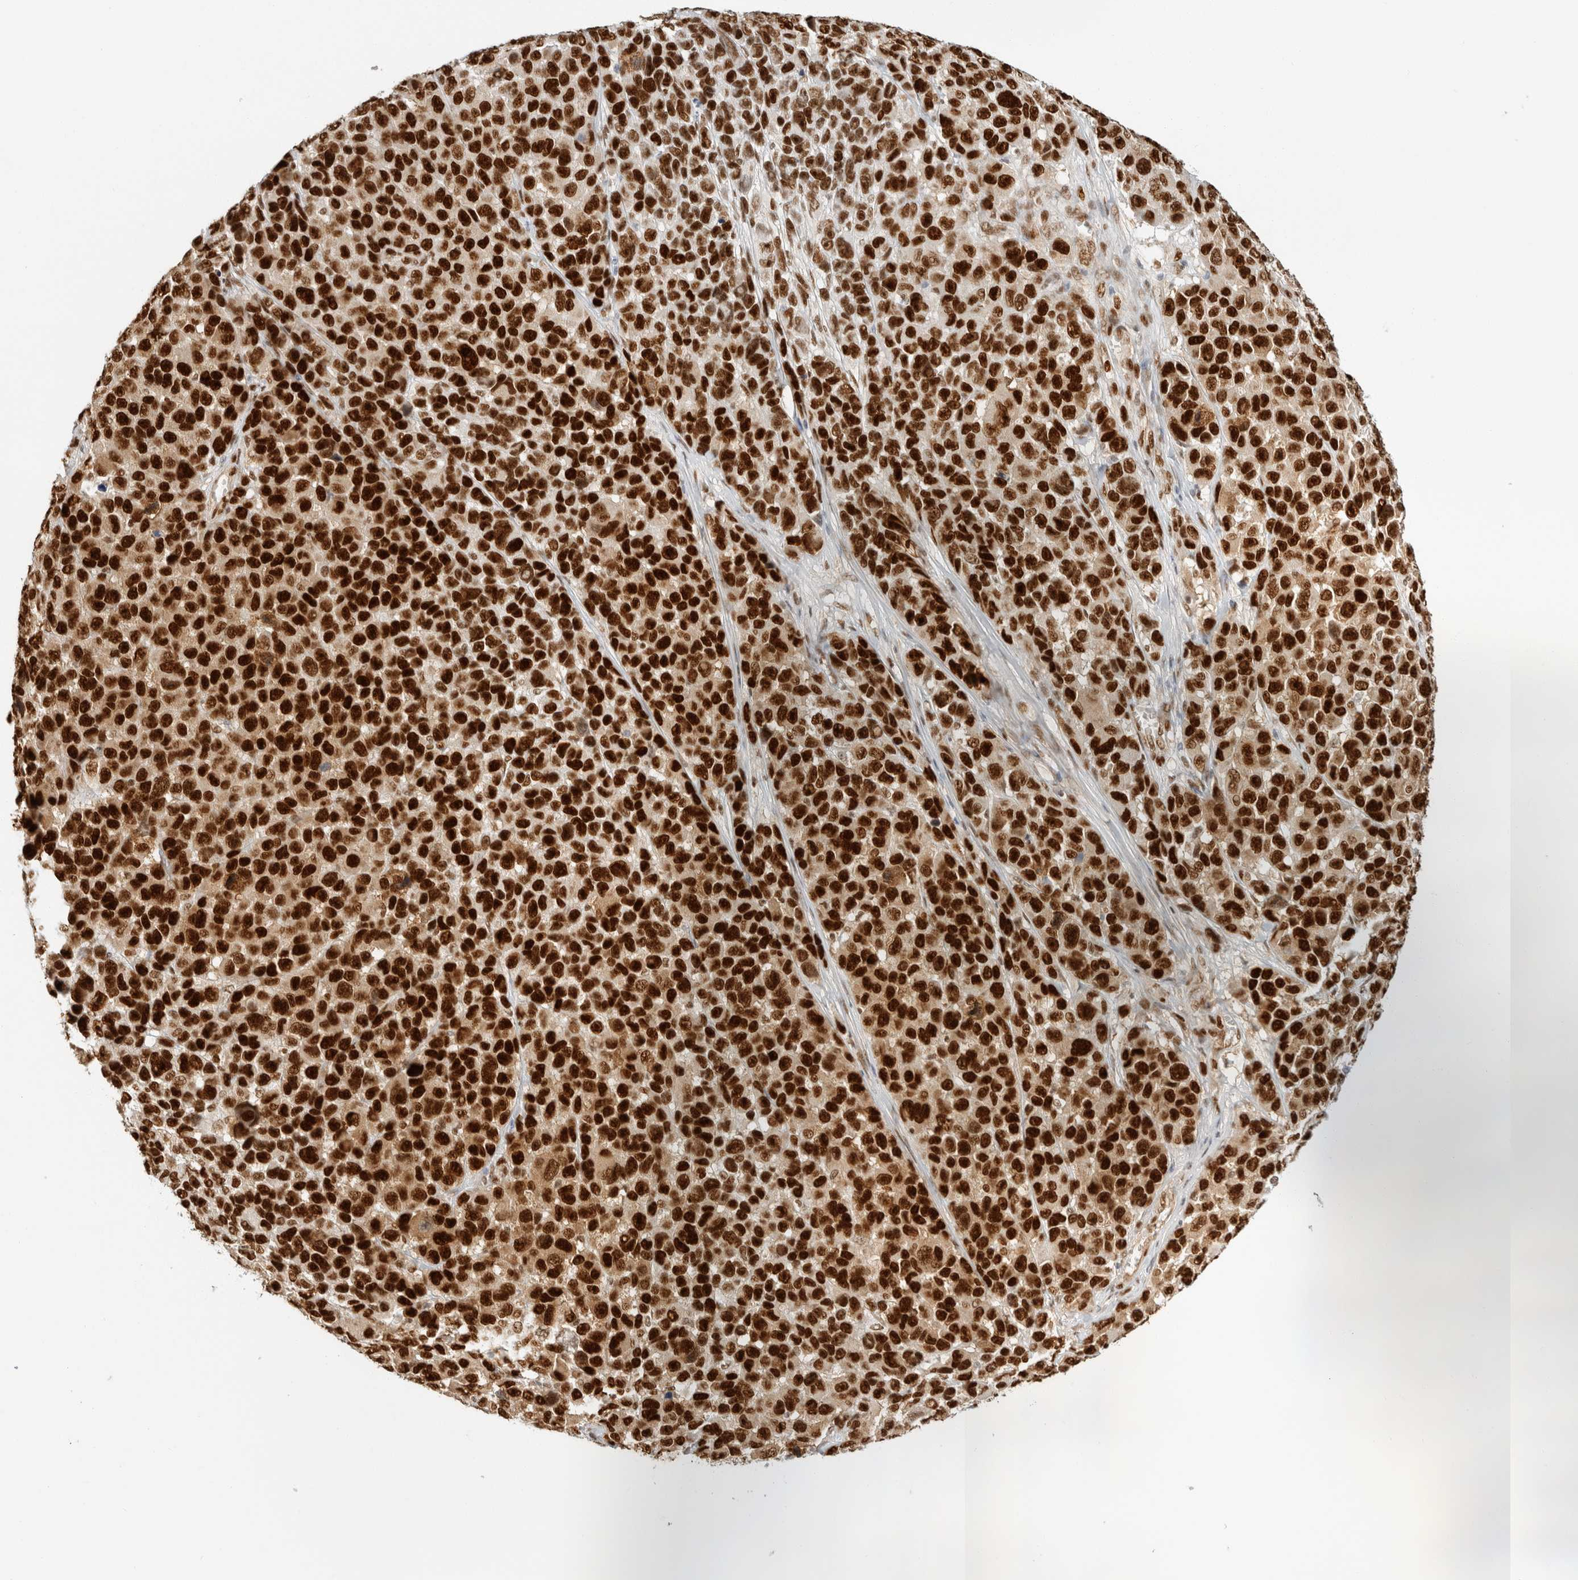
{"staining": {"intensity": "strong", "quantity": ">75%", "location": "nuclear"}, "tissue": "melanoma", "cell_type": "Tumor cells", "image_type": "cancer", "snomed": [{"axis": "morphology", "description": "Malignant melanoma, NOS"}, {"axis": "topography", "description": "Skin"}], "caption": "About >75% of tumor cells in human malignant melanoma exhibit strong nuclear protein expression as visualized by brown immunohistochemical staining.", "gene": "ZNF768", "patient": {"sex": "male", "age": 53}}